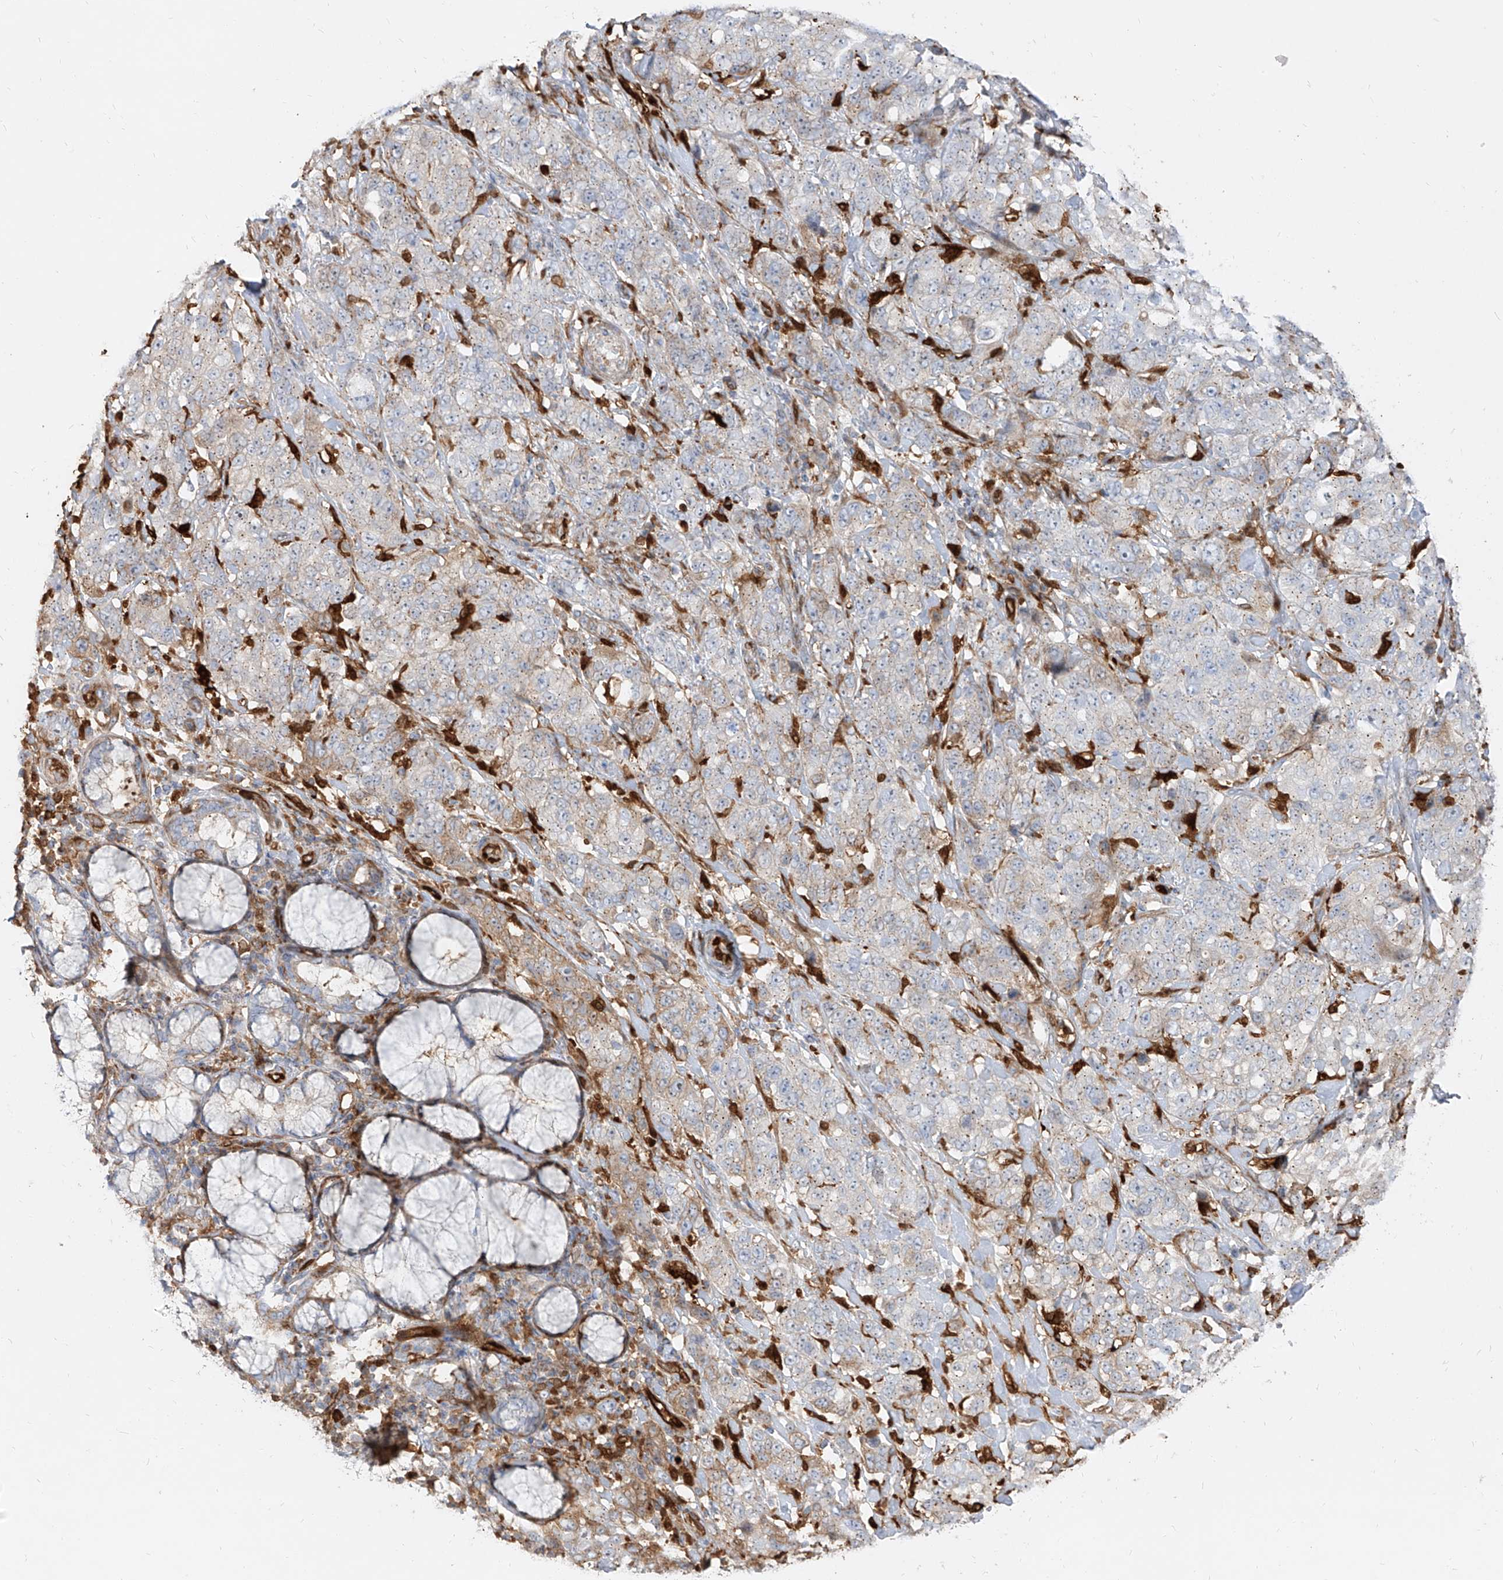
{"staining": {"intensity": "weak", "quantity": "<25%", "location": "cytoplasmic/membranous"}, "tissue": "stomach cancer", "cell_type": "Tumor cells", "image_type": "cancer", "snomed": [{"axis": "morphology", "description": "Adenocarcinoma, NOS"}, {"axis": "topography", "description": "Stomach"}], "caption": "An immunohistochemistry (IHC) image of stomach cancer (adenocarcinoma) is shown. There is no staining in tumor cells of stomach cancer (adenocarcinoma). (Immunohistochemistry, brightfield microscopy, high magnification).", "gene": "KYNU", "patient": {"sex": "male", "age": 48}}